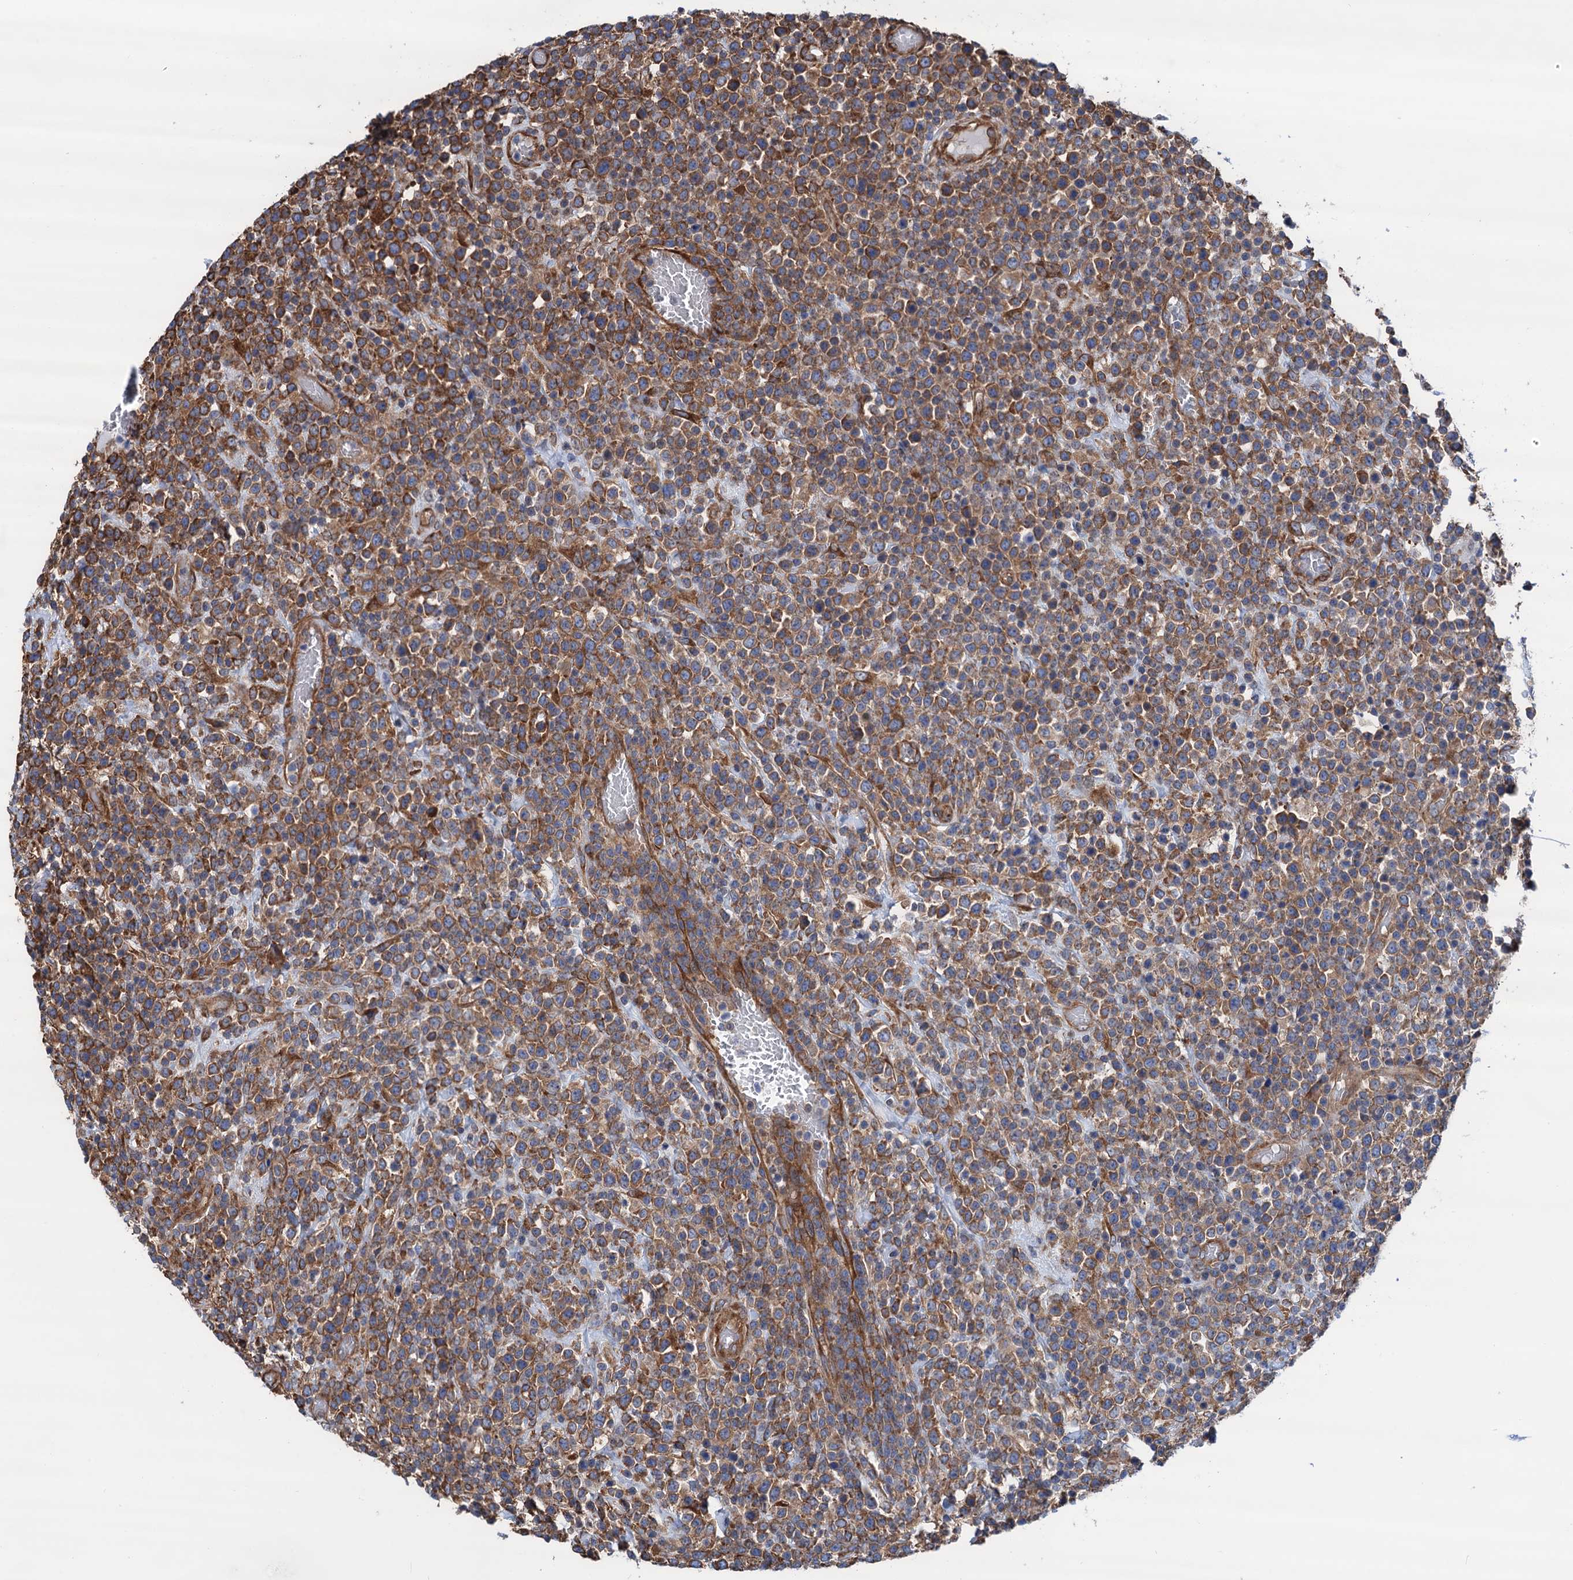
{"staining": {"intensity": "moderate", "quantity": ">75%", "location": "cytoplasmic/membranous"}, "tissue": "lymphoma", "cell_type": "Tumor cells", "image_type": "cancer", "snomed": [{"axis": "morphology", "description": "Malignant lymphoma, non-Hodgkin's type, High grade"}, {"axis": "topography", "description": "Colon"}], "caption": "This micrograph shows high-grade malignant lymphoma, non-Hodgkin's type stained with IHC to label a protein in brown. The cytoplasmic/membranous of tumor cells show moderate positivity for the protein. Nuclei are counter-stained blue.", "gene": "SLC12A7", "patient": {"sex": "female", "age": 53}}